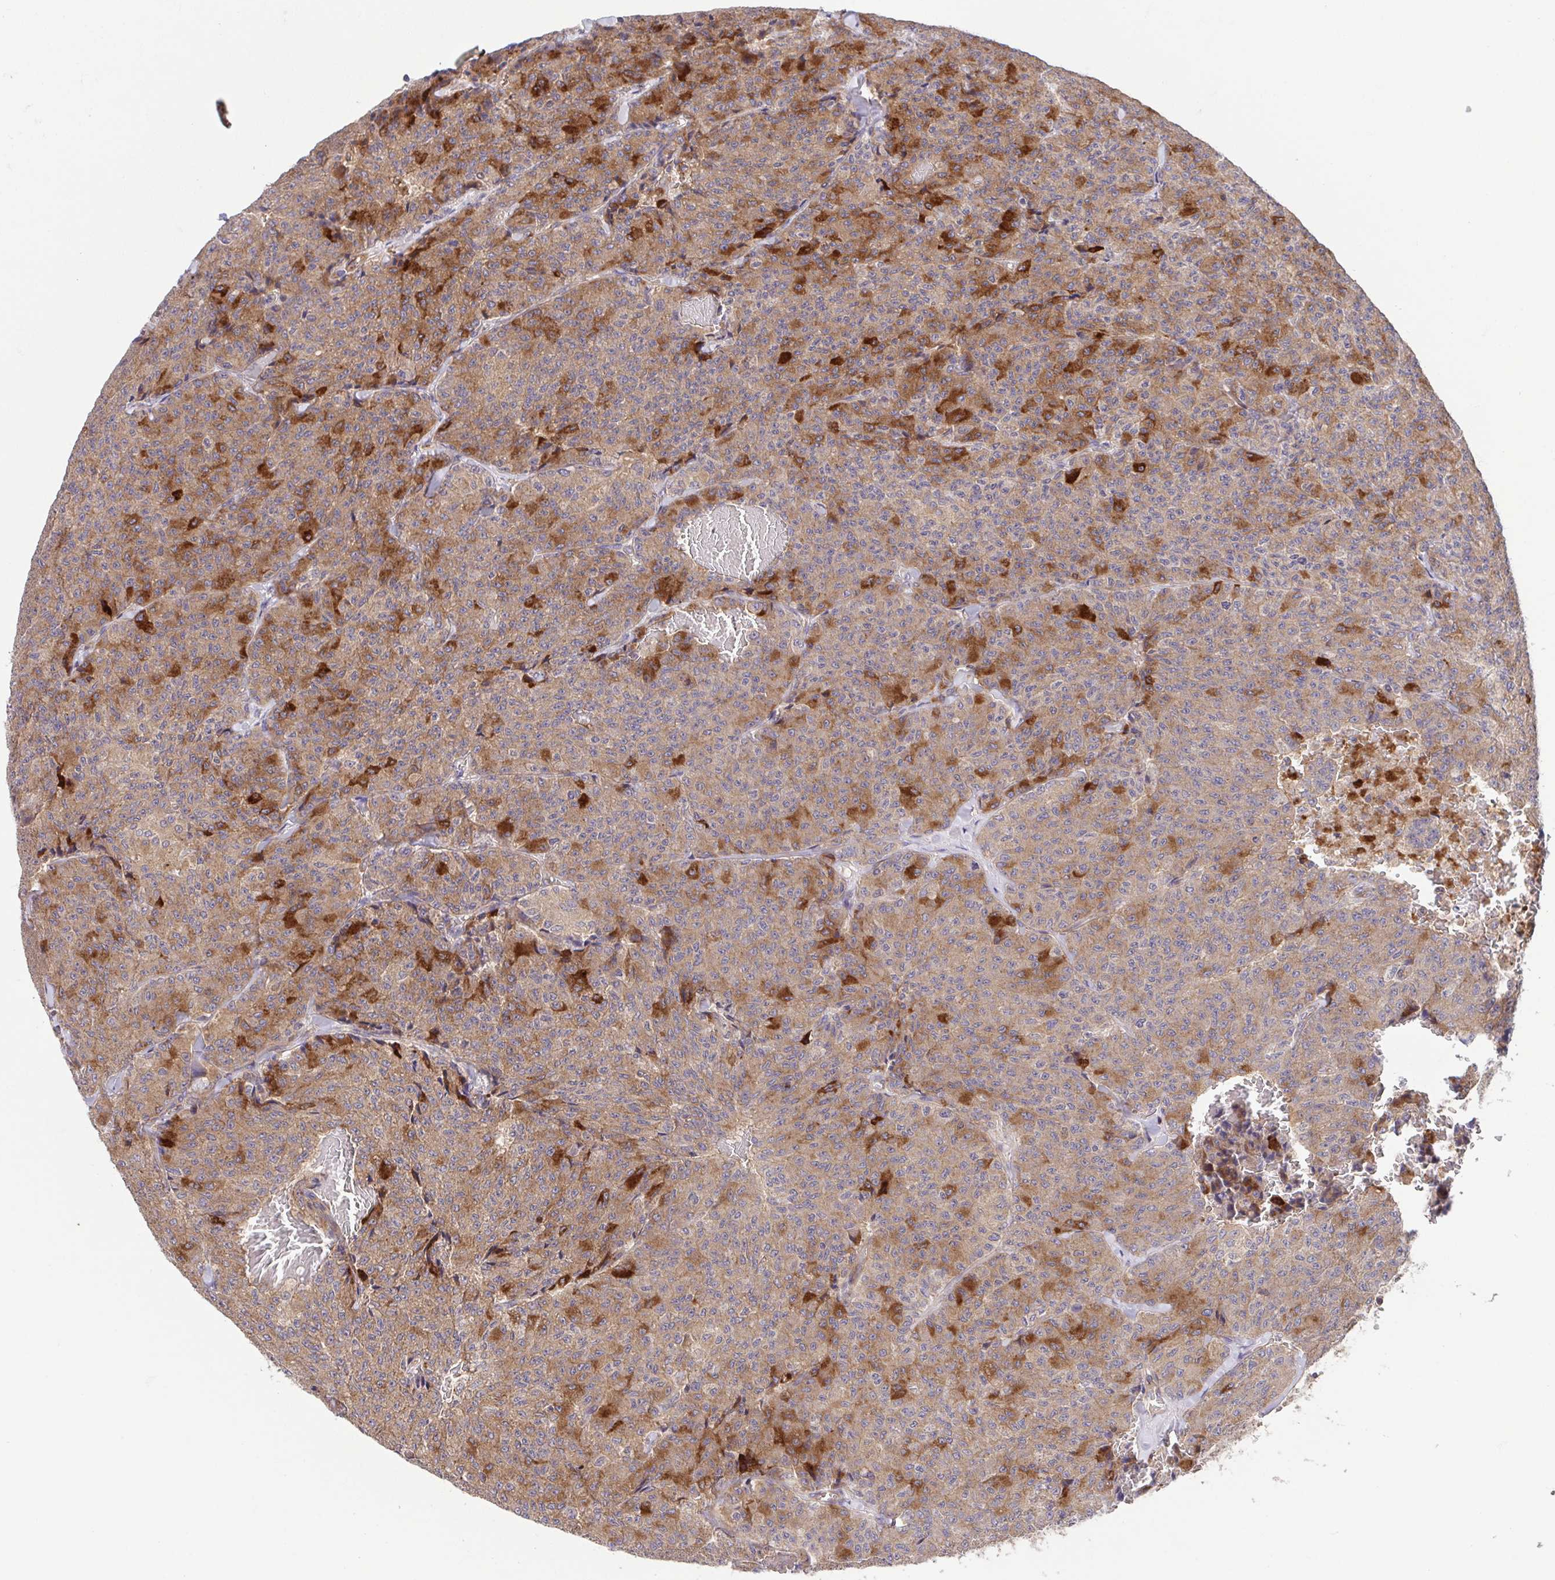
{"staining": {"intensity": "moderate", "quantity": "25%-75%", "location": "cytoplasmic/membranous"}, "tissue": "carcinoid", "cell_type": "Tumor cells", "image_type": "cancer", "snomed": [{"axis": "morphology", "description": "Carcinoid, malignant, NOS"}, {"axis": "topography", "description": "Lung"}], "caption": "Malignant carcinoid tissue reveals moderate cytoplasmic/membranous positivity in about 25%-75% of tumor cells, visualized by immunohistochemistry.", "gene": "IDE", "patient": {"sex": "male", "age": 71}}